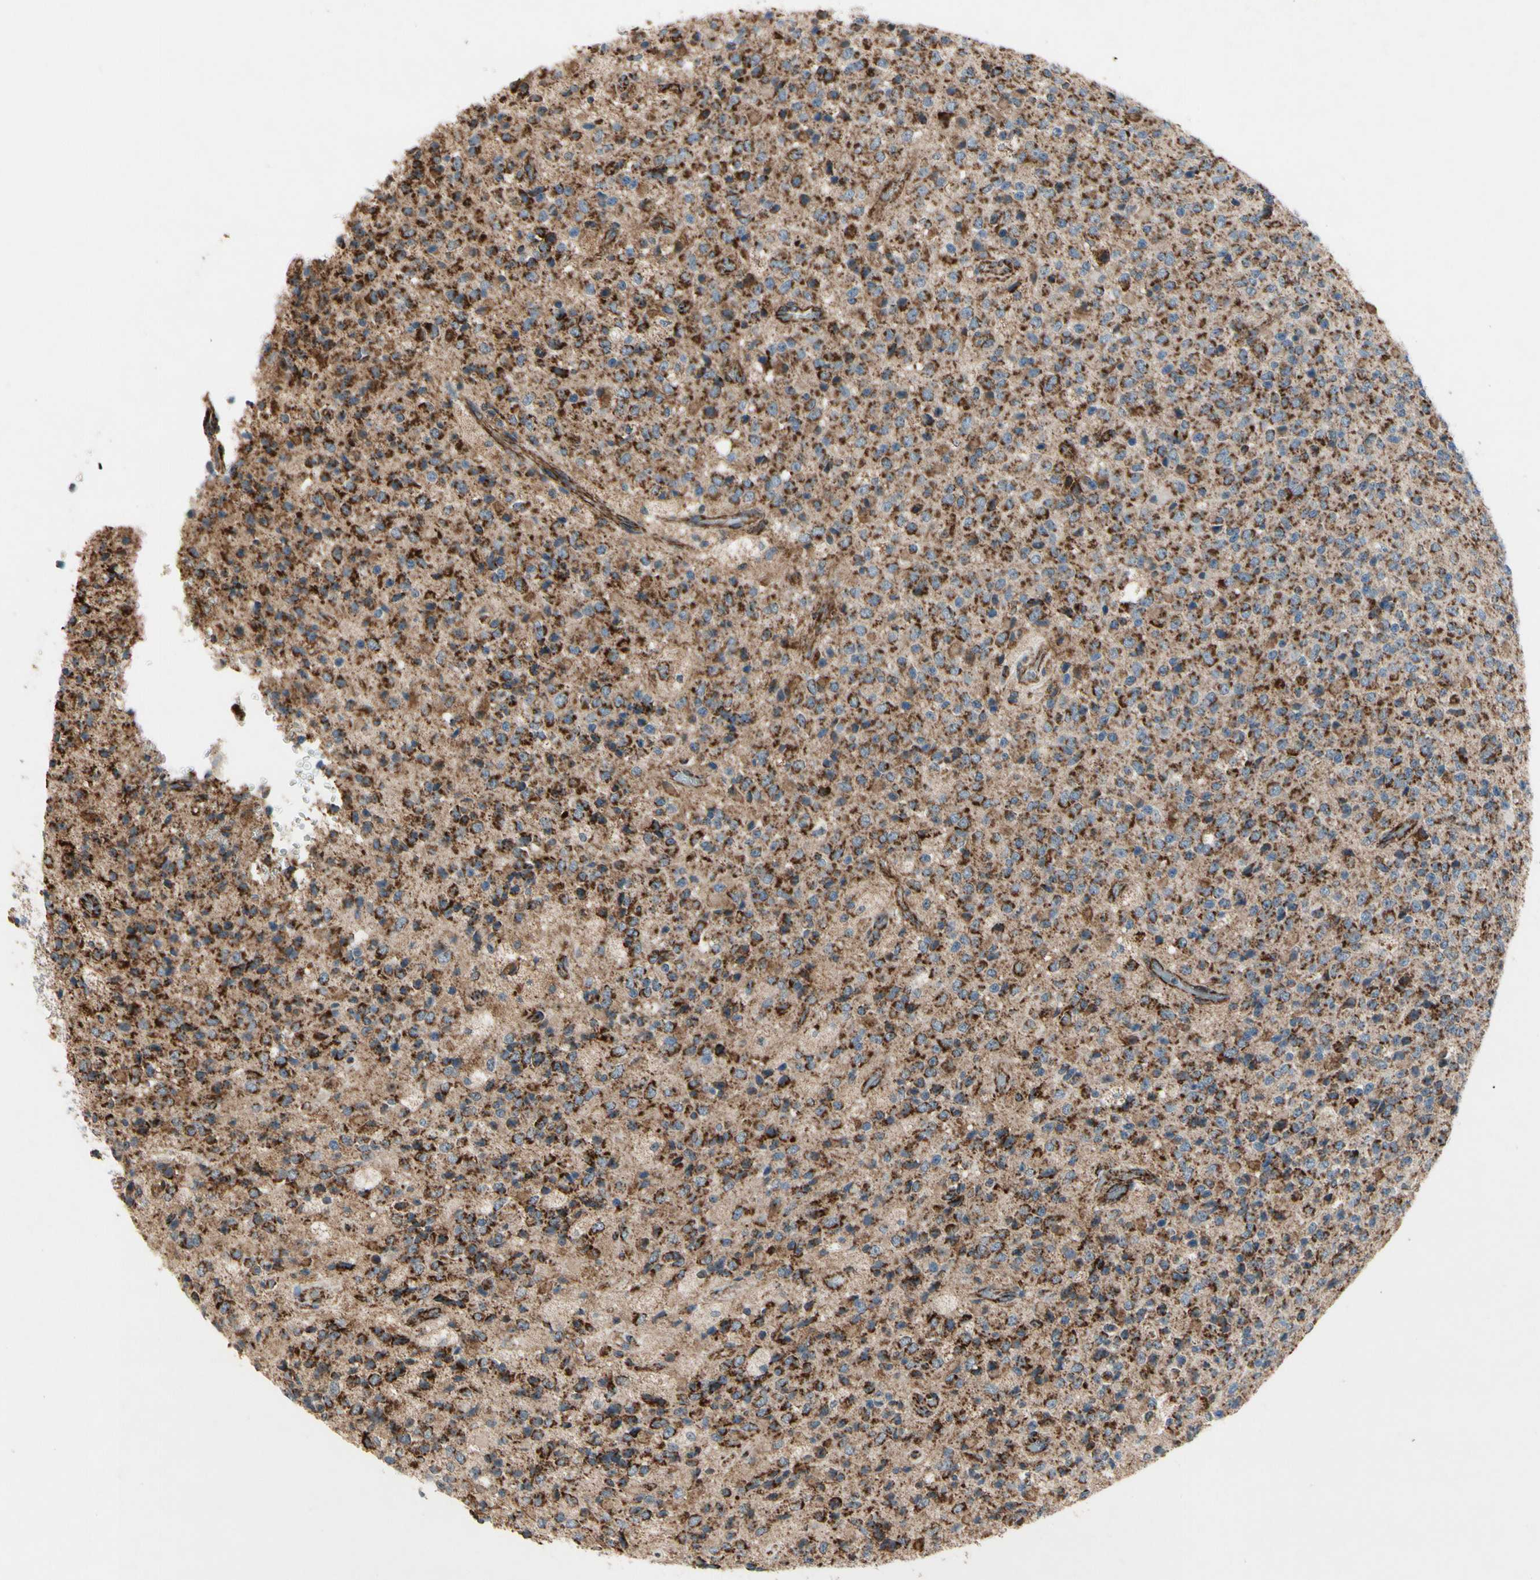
{"staining": {"intensity": "moderate", "quantity": ">75%", "location": "cytoplasmic/membranous"}, "tissue": "glioma", "cell_type": "Tumor cells", "image_type": "cancer", "snomed": [{"axis": "morphology", "description": "Glioma, malignant, High grade"}, {"axis": "topography", "description": "pancreas cauda"}], "caption": "This is a micrograph of immunohistochemistry (IHC) staining of glioma, which shows moderate expression in the cytoplasmic/membranous of tumor cells.", "gene": "CPT1A", "patient": {"sex": "male", "age": 60}}